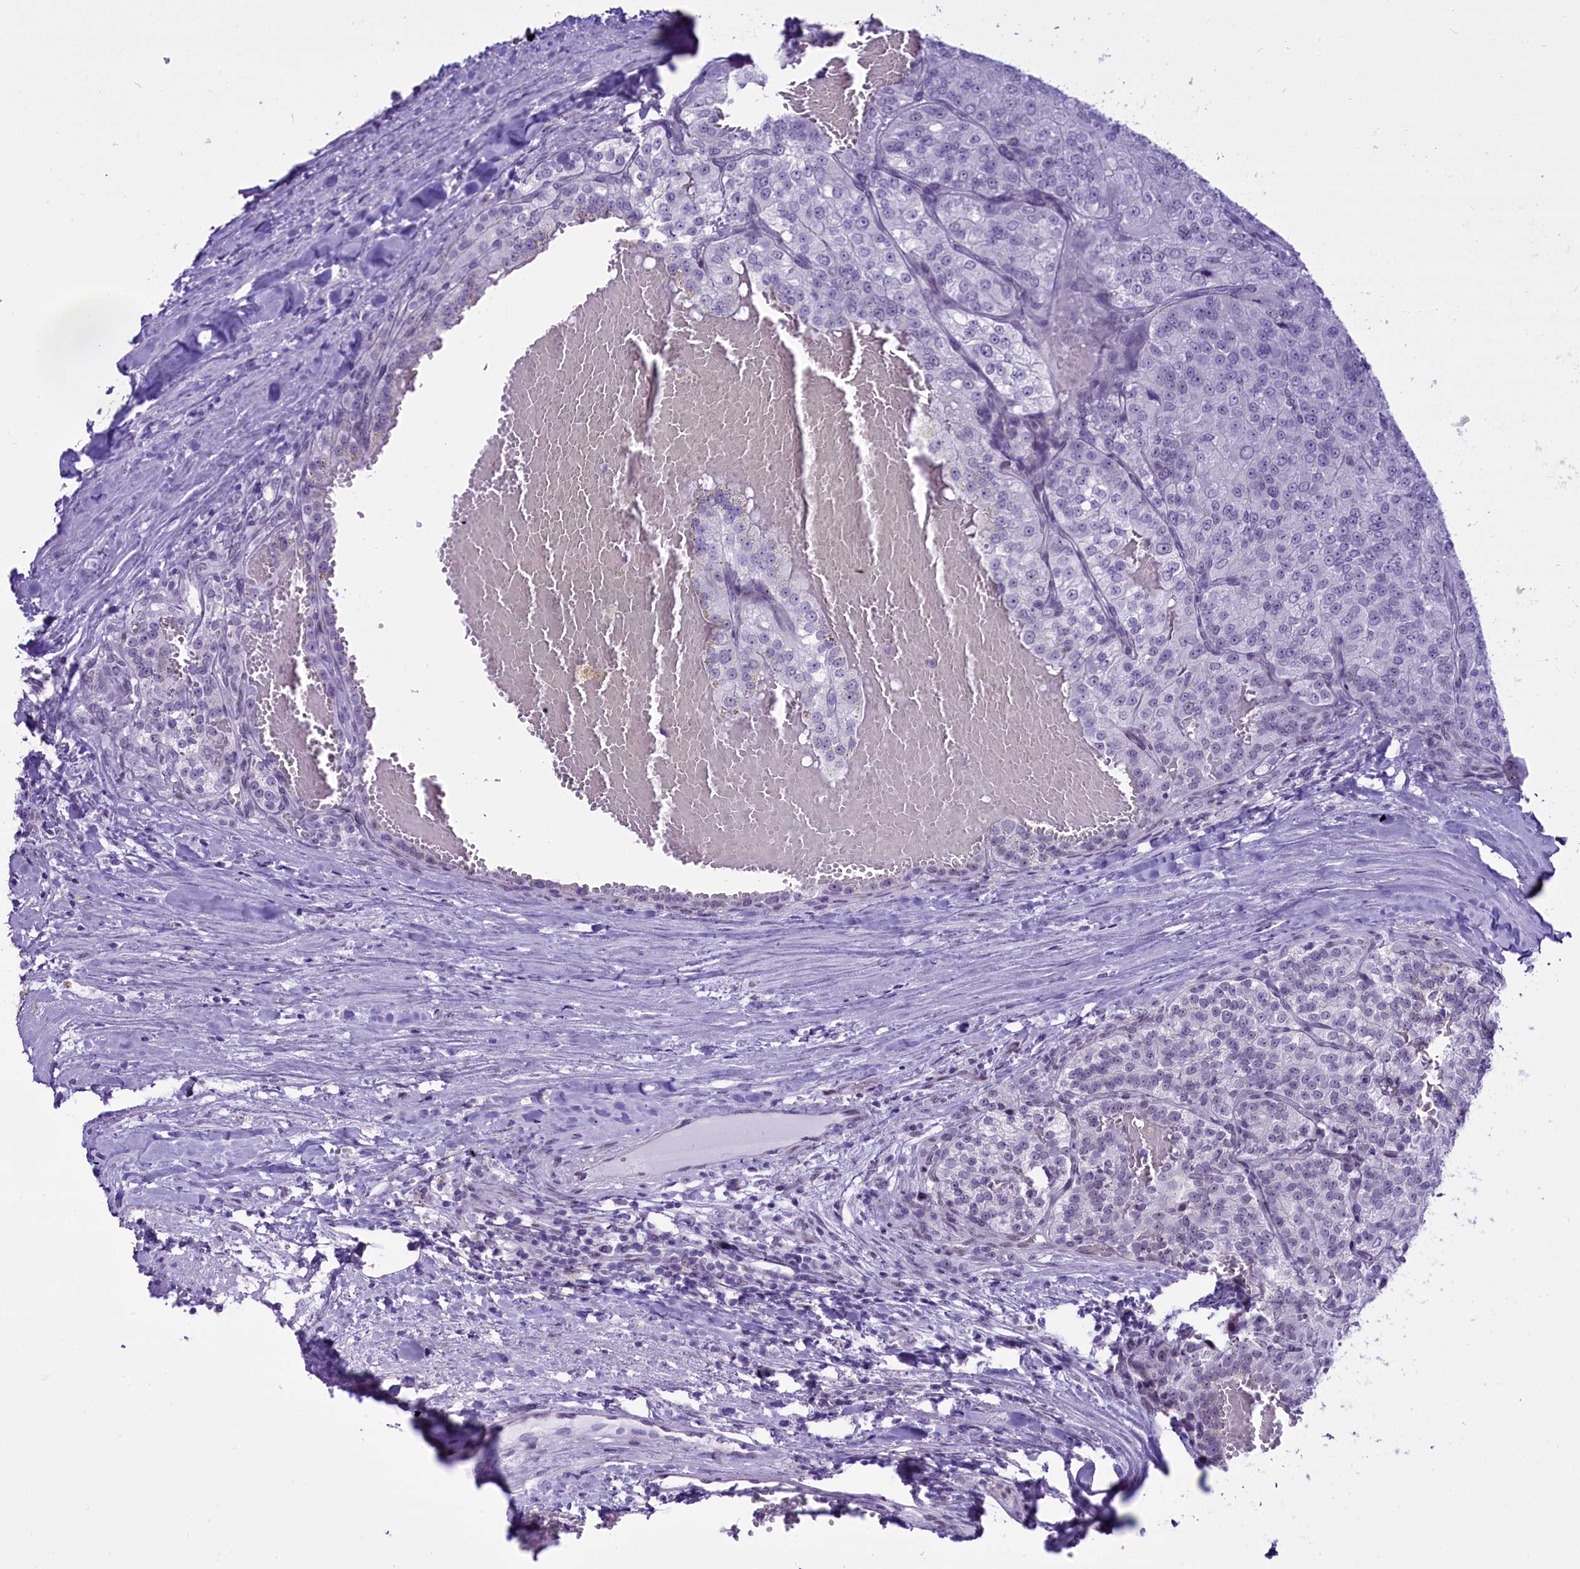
{"staining": {"intensity": "negative", "quantity": "none", "location": "none"}, "tissue": "renal cancer", "cell_type": "Tumor cells", "image_type": "cancer", "snomed": [{"axis": "morphology", "description": "Adenocarcinoma, NOS"}, {"axis": "topography", "description": "Kidney"}], "caption": "Tumor cells are negative for protein expression in human renal cancer.", "gene": "RPS6KB1", "patient": {"sex": "female", "age": 63}}